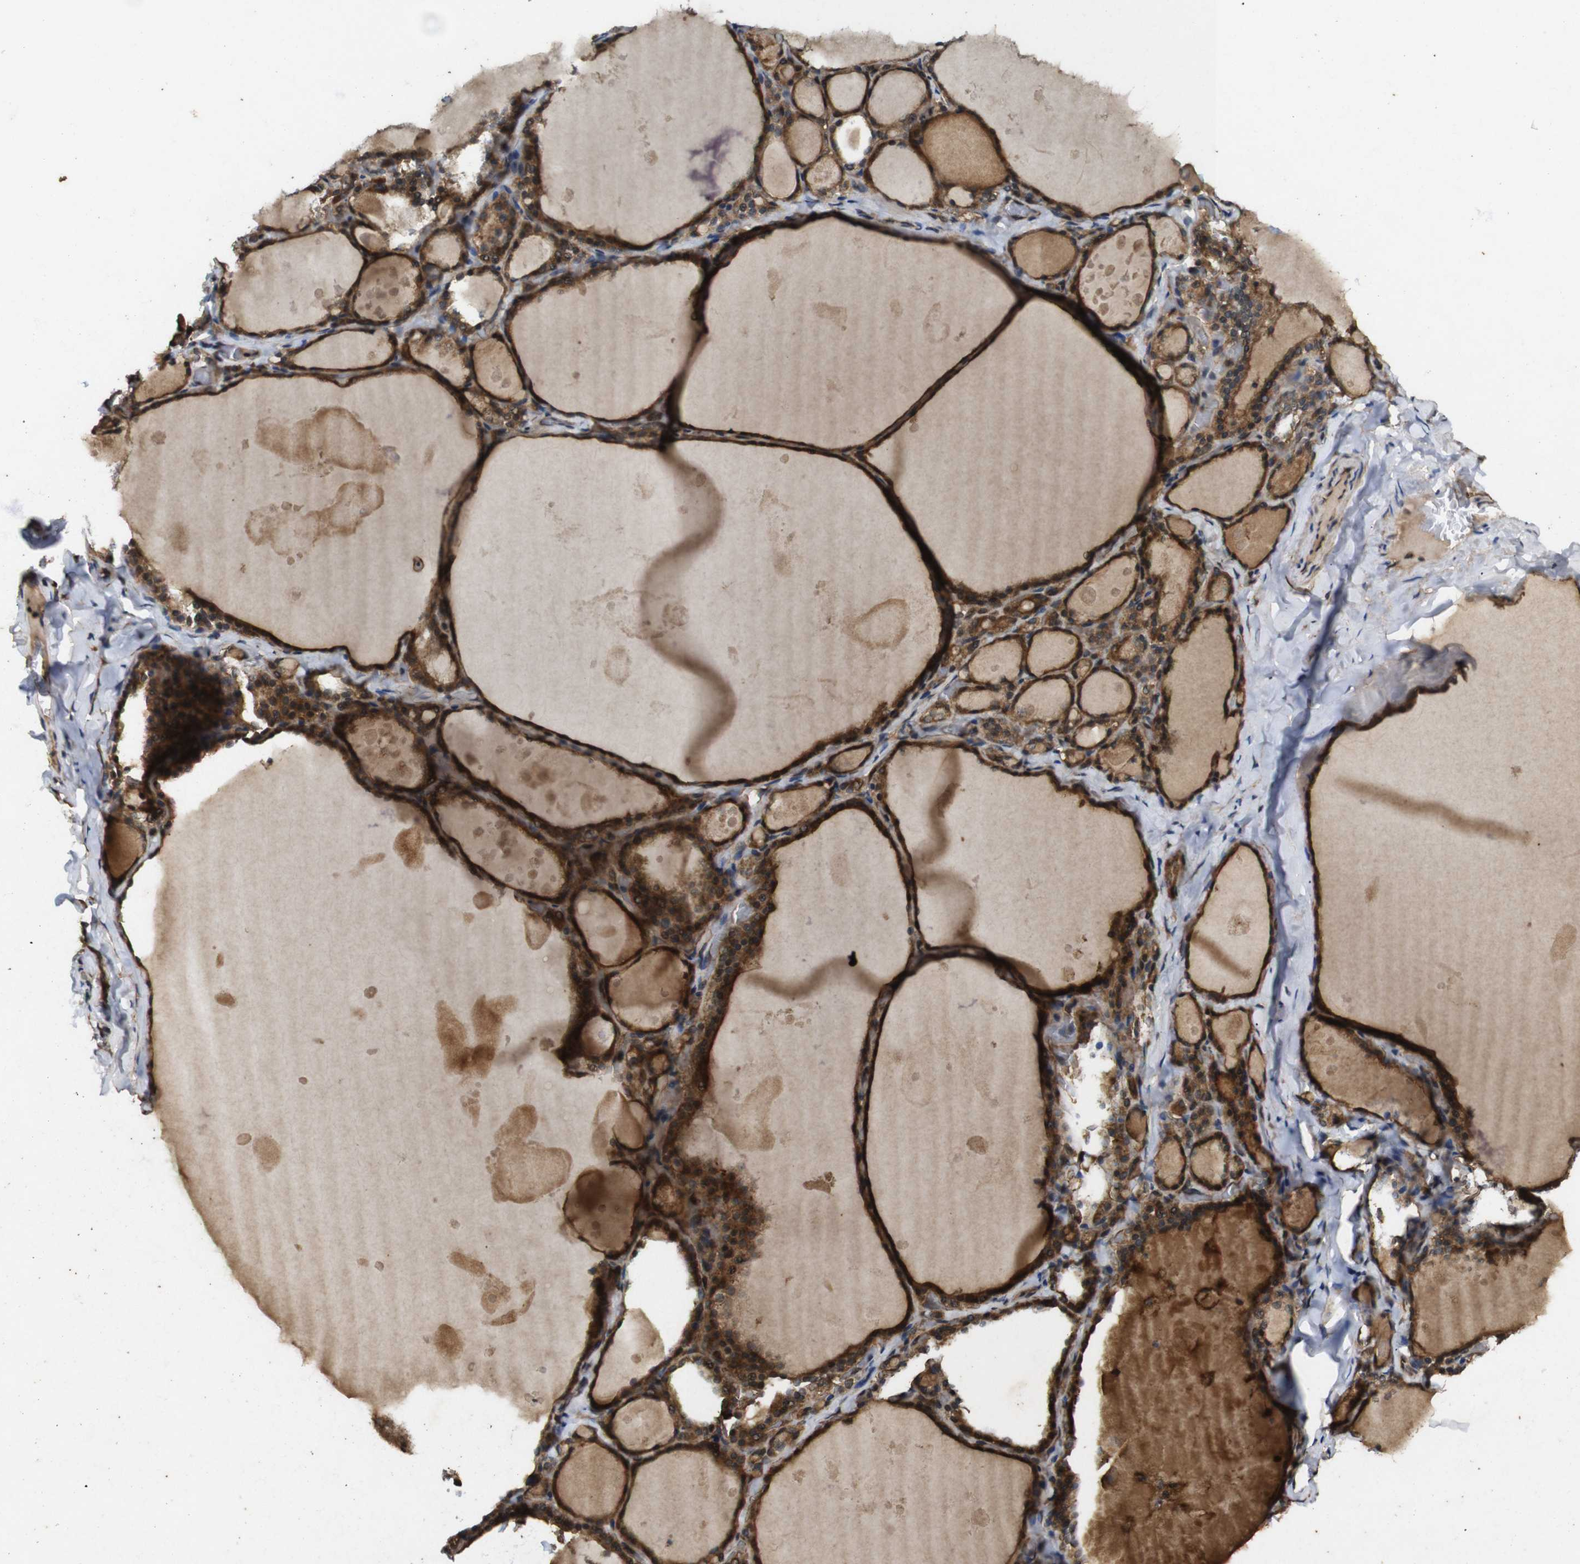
{"staining": {"intensity": "strong", "quantity": ">75%", "location": "cytoplasmic/membranous"}, "tissue": "thyroid gland", "cell_type": "Glandular cells", "image_type": "normal", "snomed": [{"axis": "morphology", "description": "Normal tissue, NOS"}, {"axis": "topography", "description": "Thyroid gland"}], "caption": "A brown stain highlights strong cytoplasmic/membranous expression of a protein in glandular cells of normal thyroid gland. (Brightfield microscopy of DAB IHC at high magnification).", "gene": "RIPK1", "patient": {"sex": "male", "age": 56}}